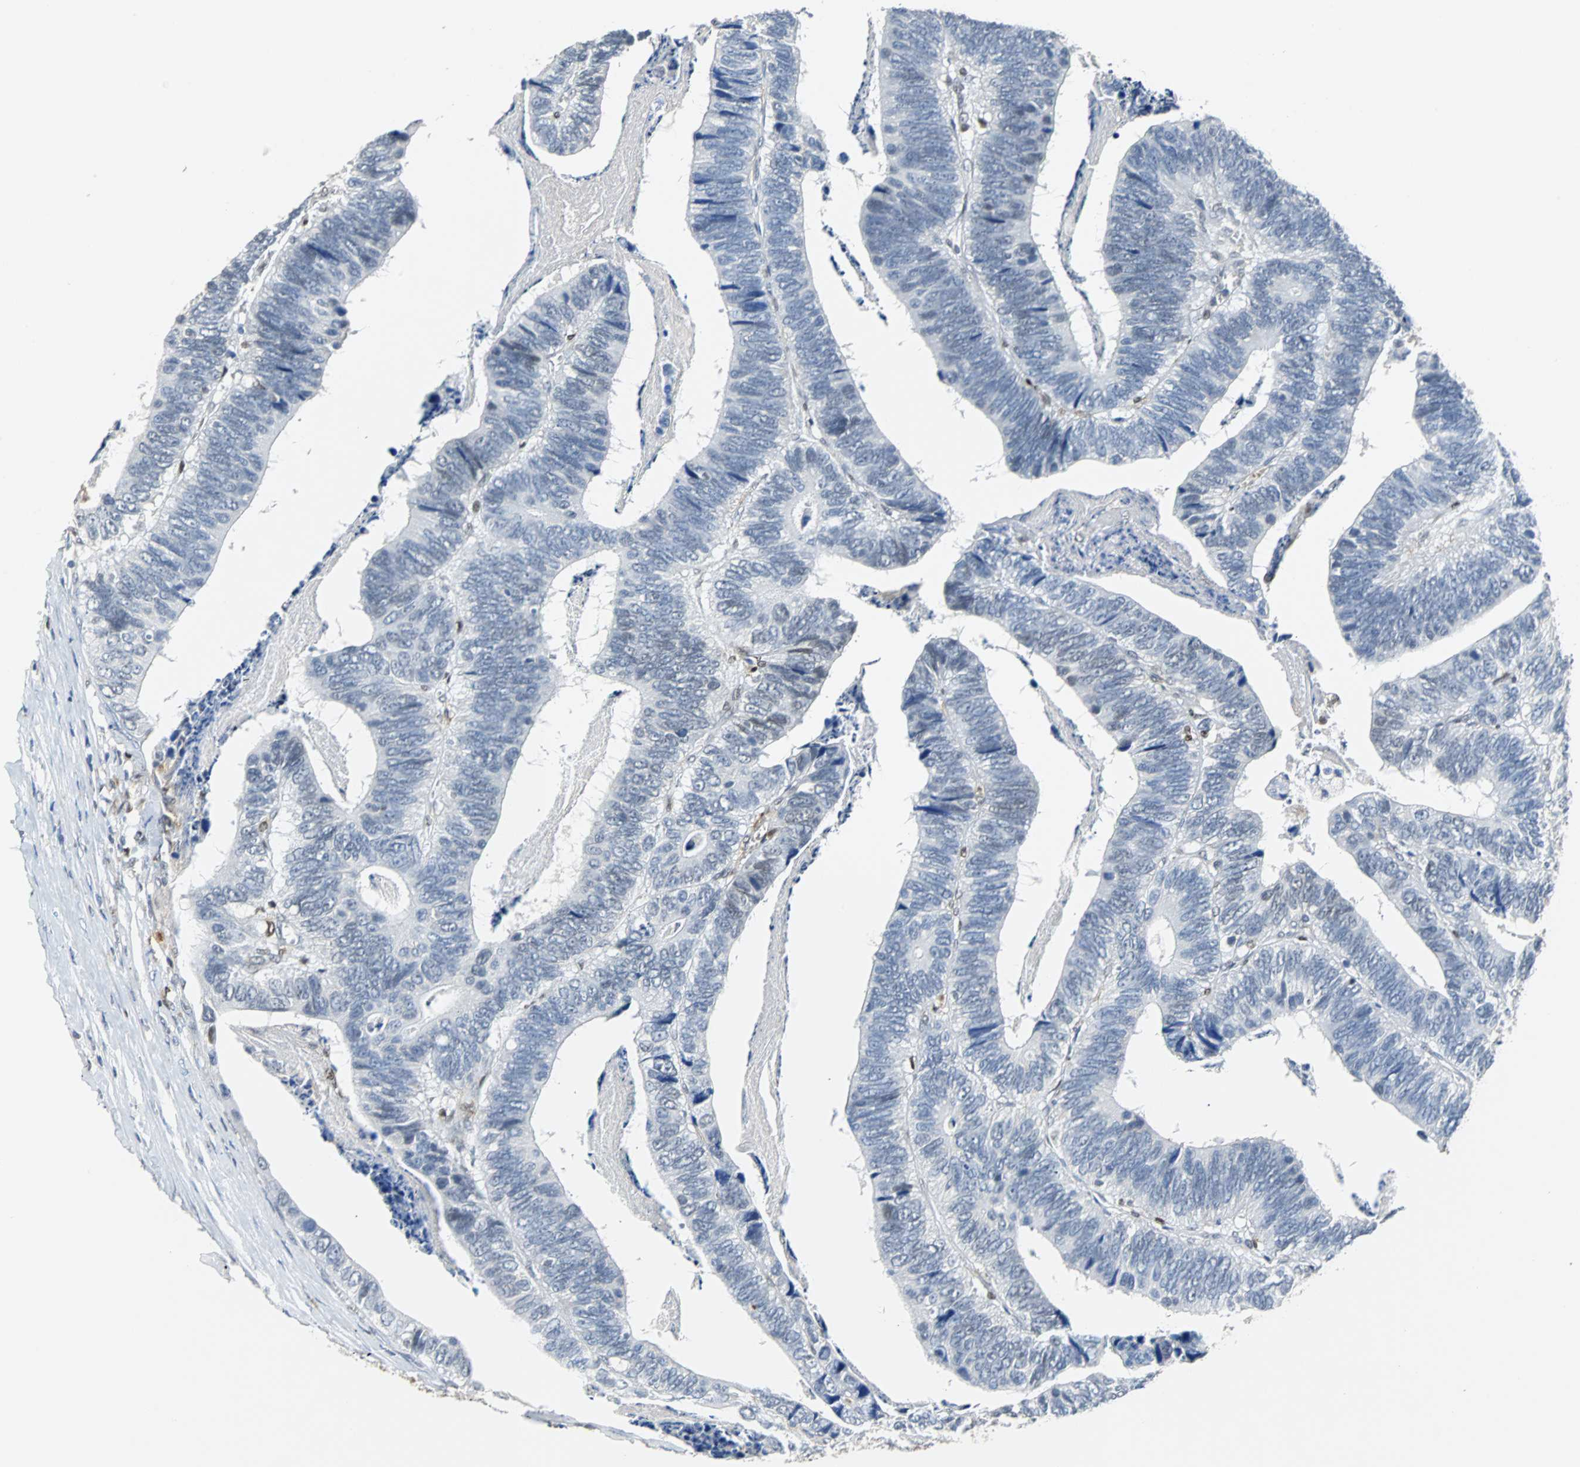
{"staining": {"intensity": "negative", "quantity": "none", "location": "none"}, "tissue": "colorectal cancer", "cell_type": "Tumor cells", "image_type": "cancer", "snomed": [{"axis": "morphology", "description": "Adenocarcinoma, NOS"}, {"axis": "topography", "description": "Colon"}], "caption": "Tumor cells show no significant protein positivity in adenocarcinoma (colorectal).", "gene": "HLX", "patient": {"sex": "male", "age": 72}}